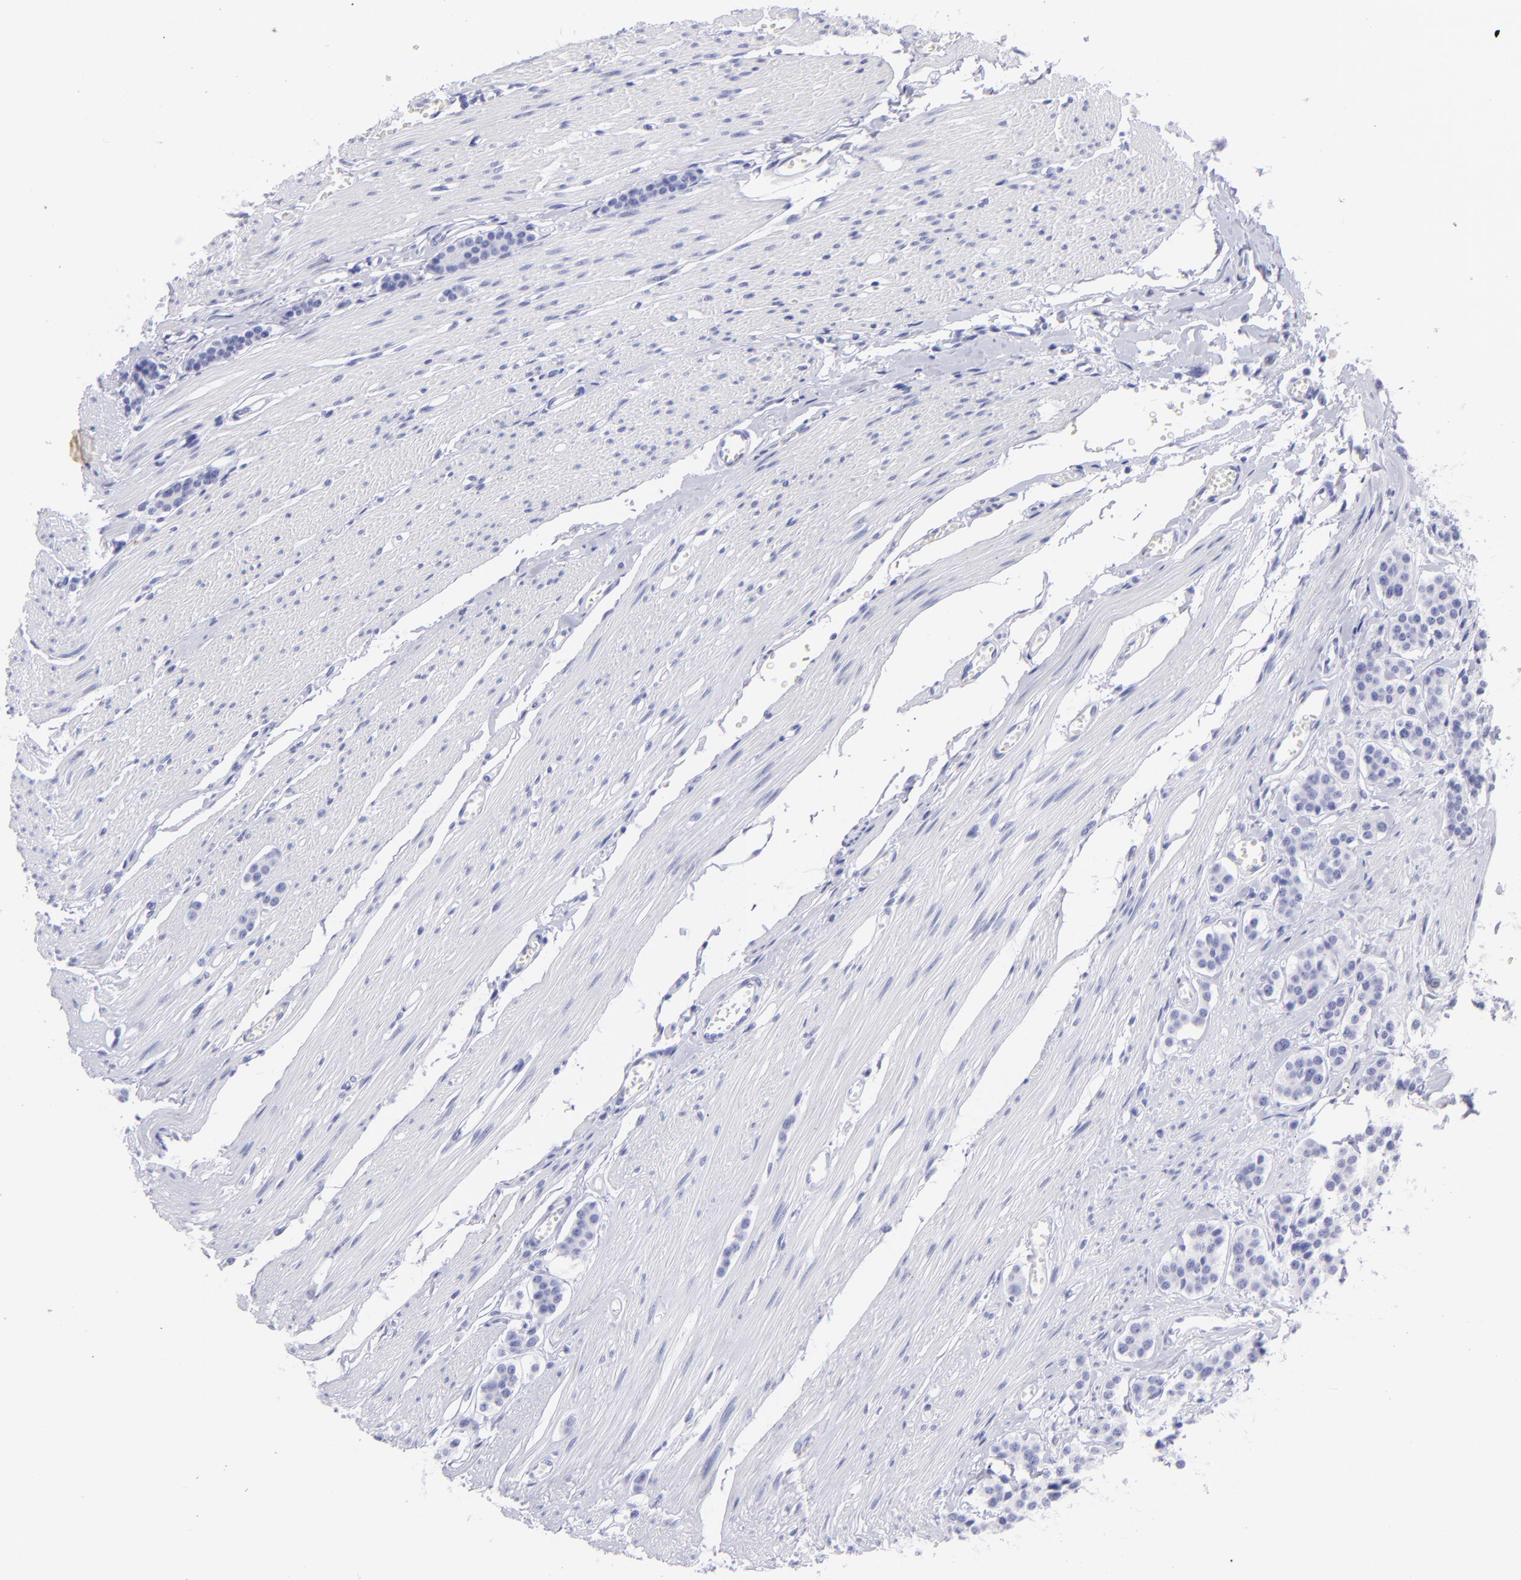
{"staining": {"intensity": "negative", "quantity": "none", "location": "none"}, "tissue": "carcinoid", "cell_type": "Tumor cells", "image_type": "cancer", "snomed": [{"axis": "morphology", "description": "Carcinoid, malignant, NOS"}, {"axis": "topography", "description": "Small intestine"}], "caption": "IHC histopathology image of neoplastic tissue: carcinoid (malignant) stained with DAB shows no significant protein positivity in tumor cells.", "gene": "PIP", "patient": {"sex": "male", "age": 60}}